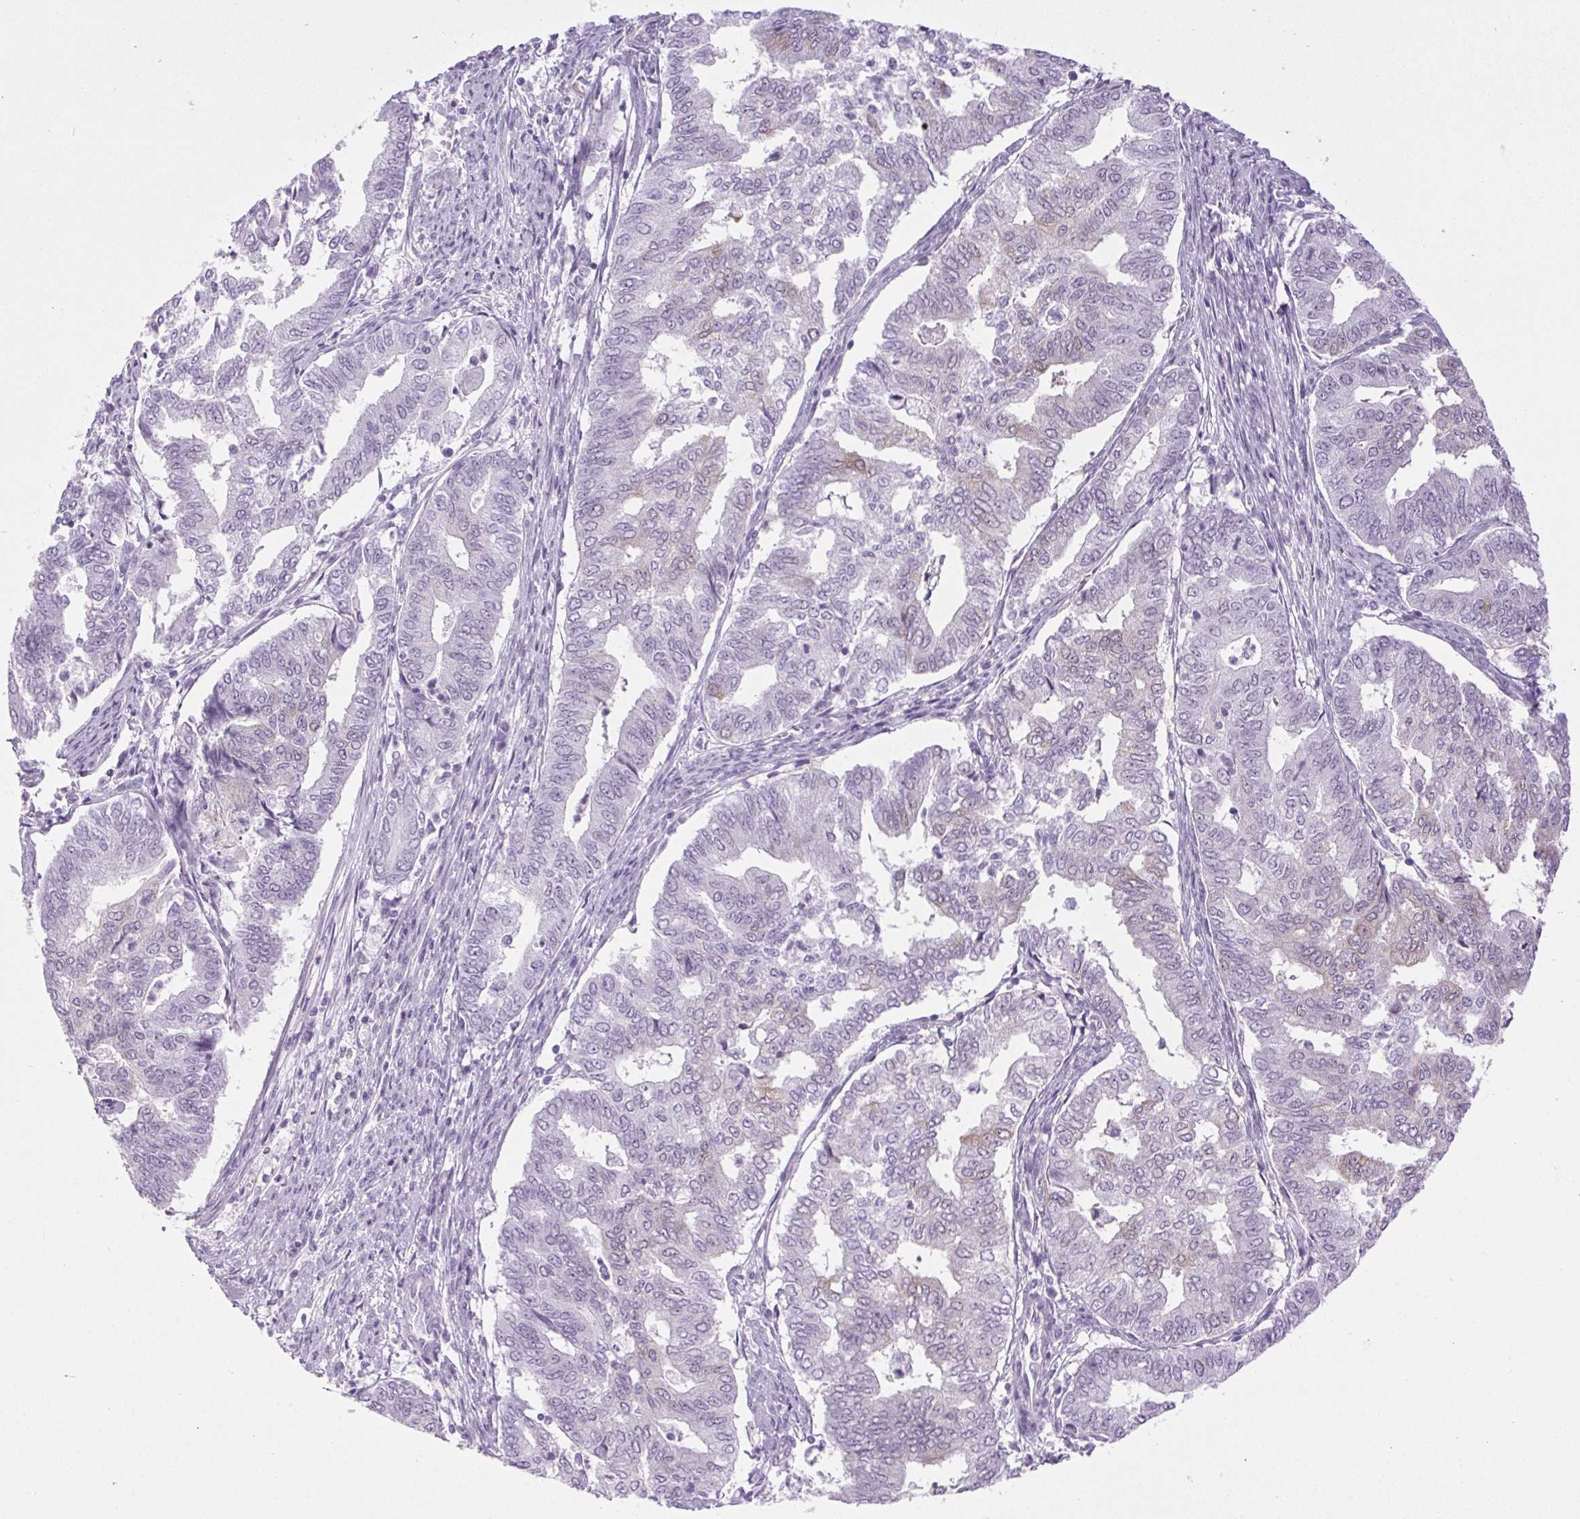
{"staining": {"intensity": "negative", "quantity": "none", "location": "none"}, "tissue": "endometrial cancer", "cell_type": "Tumor cells", "image_type": "cancer", "snomed": [{"axis": "morphology", "description": "Adenocarcinoma, NOS"}, {"axis": "topography", "description": "Endometrium"}], "caption": "Protein analysis of adenocarcinoma (endometrial) demonstrates no significant expression in tumor cells.", "gene": "BCAS1", "patient": {"sex": "female", "age": 79}}